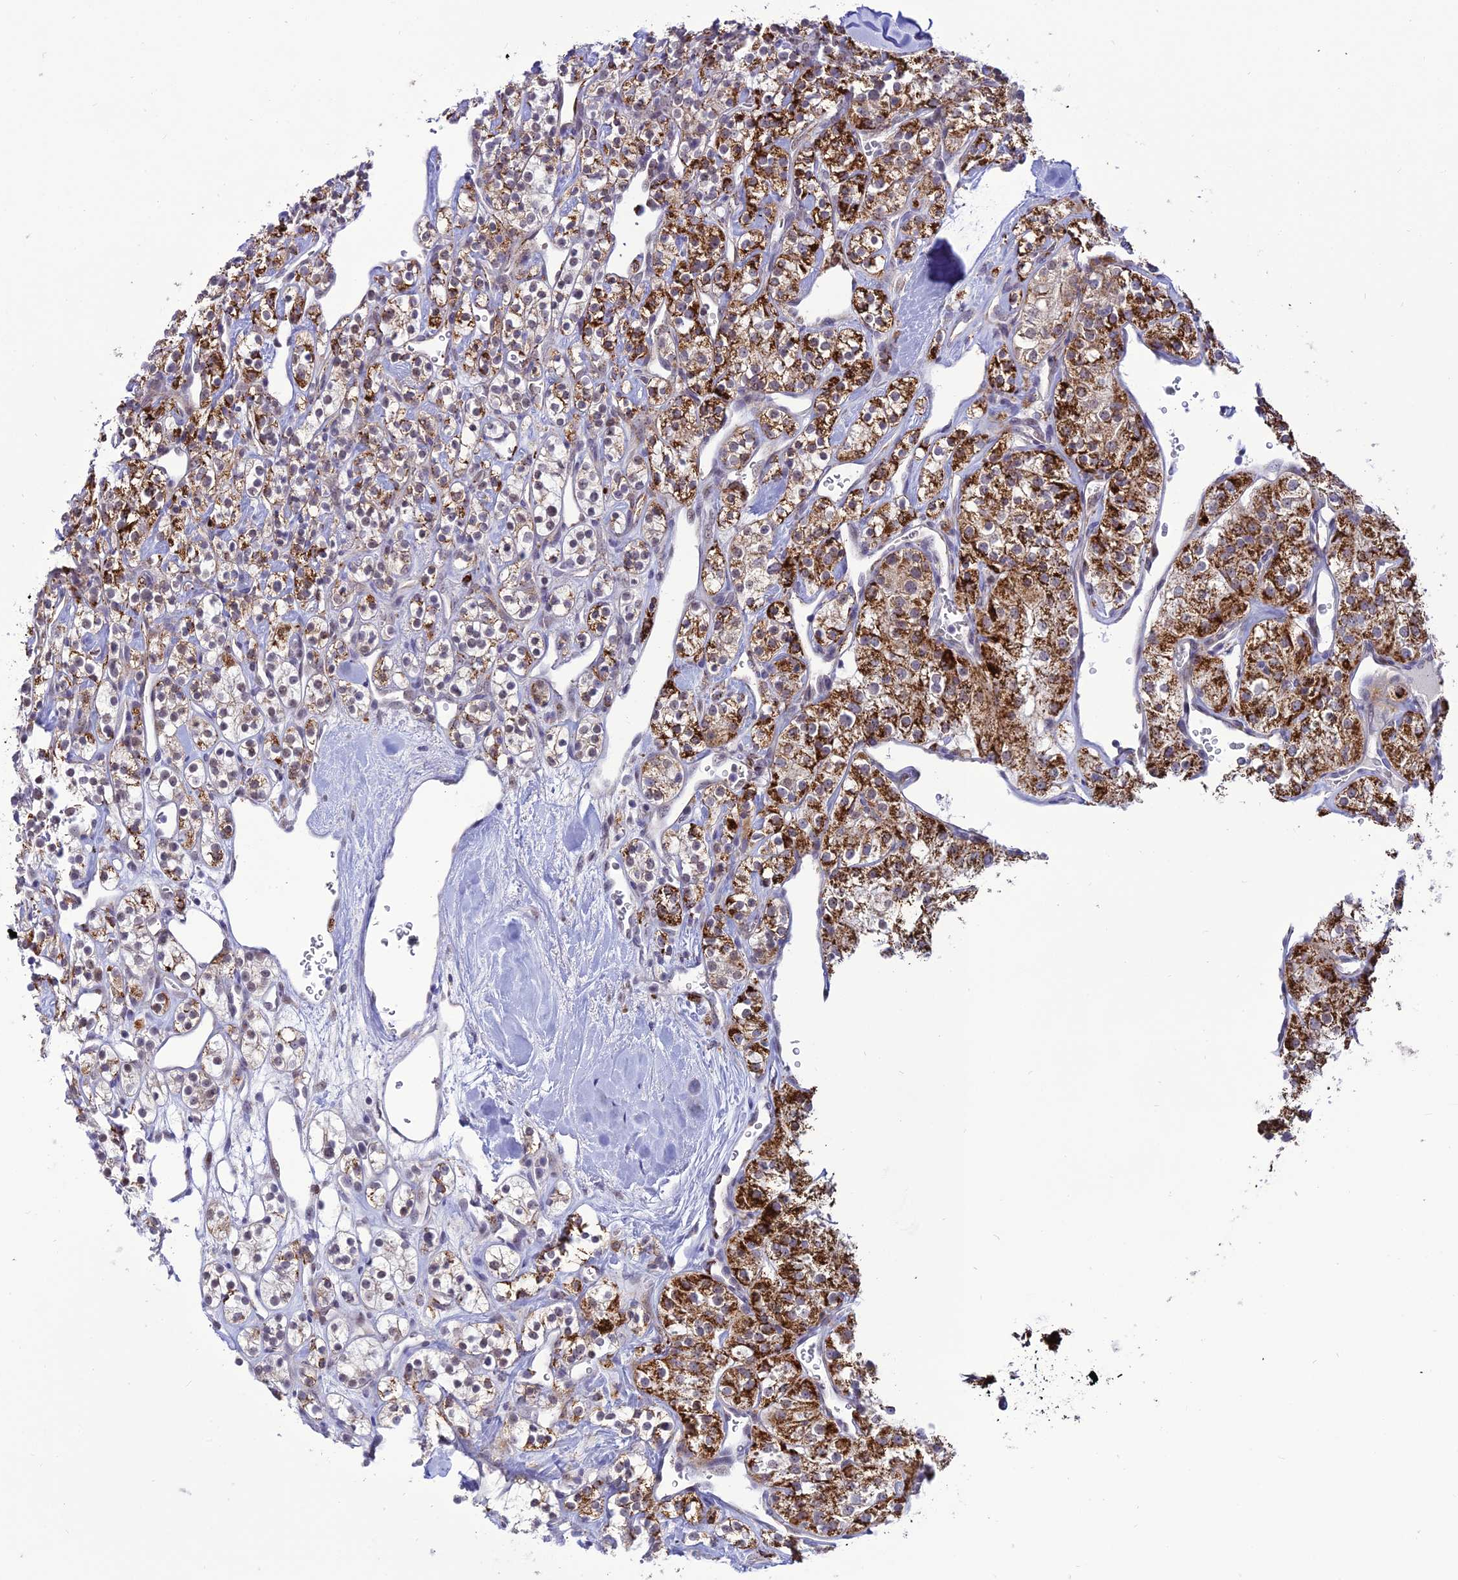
{"staining": {"intensity": "strong", "quantity": "25%-75%", "location": "cytoplasmic/membranous"}, "tissue": "renal cancer", "cell_type": "Tumor cells", "image_type": "cancer", "snomed": [{"axis": "morphology", "description": "Adenocarcinoma, NOS"}, {"axis": "topography", "description": "Kidney"}], "caption": "IHC (DAB (3,3'-diaminobenzidine)) staining of adenocarcinoma (renal) reveals strong cytoplasmic/membranous protein positivity in about 25%-75% of tumor cells.", "gene": "C6orf163", "patient": {"sex": "male", "age": 77}}